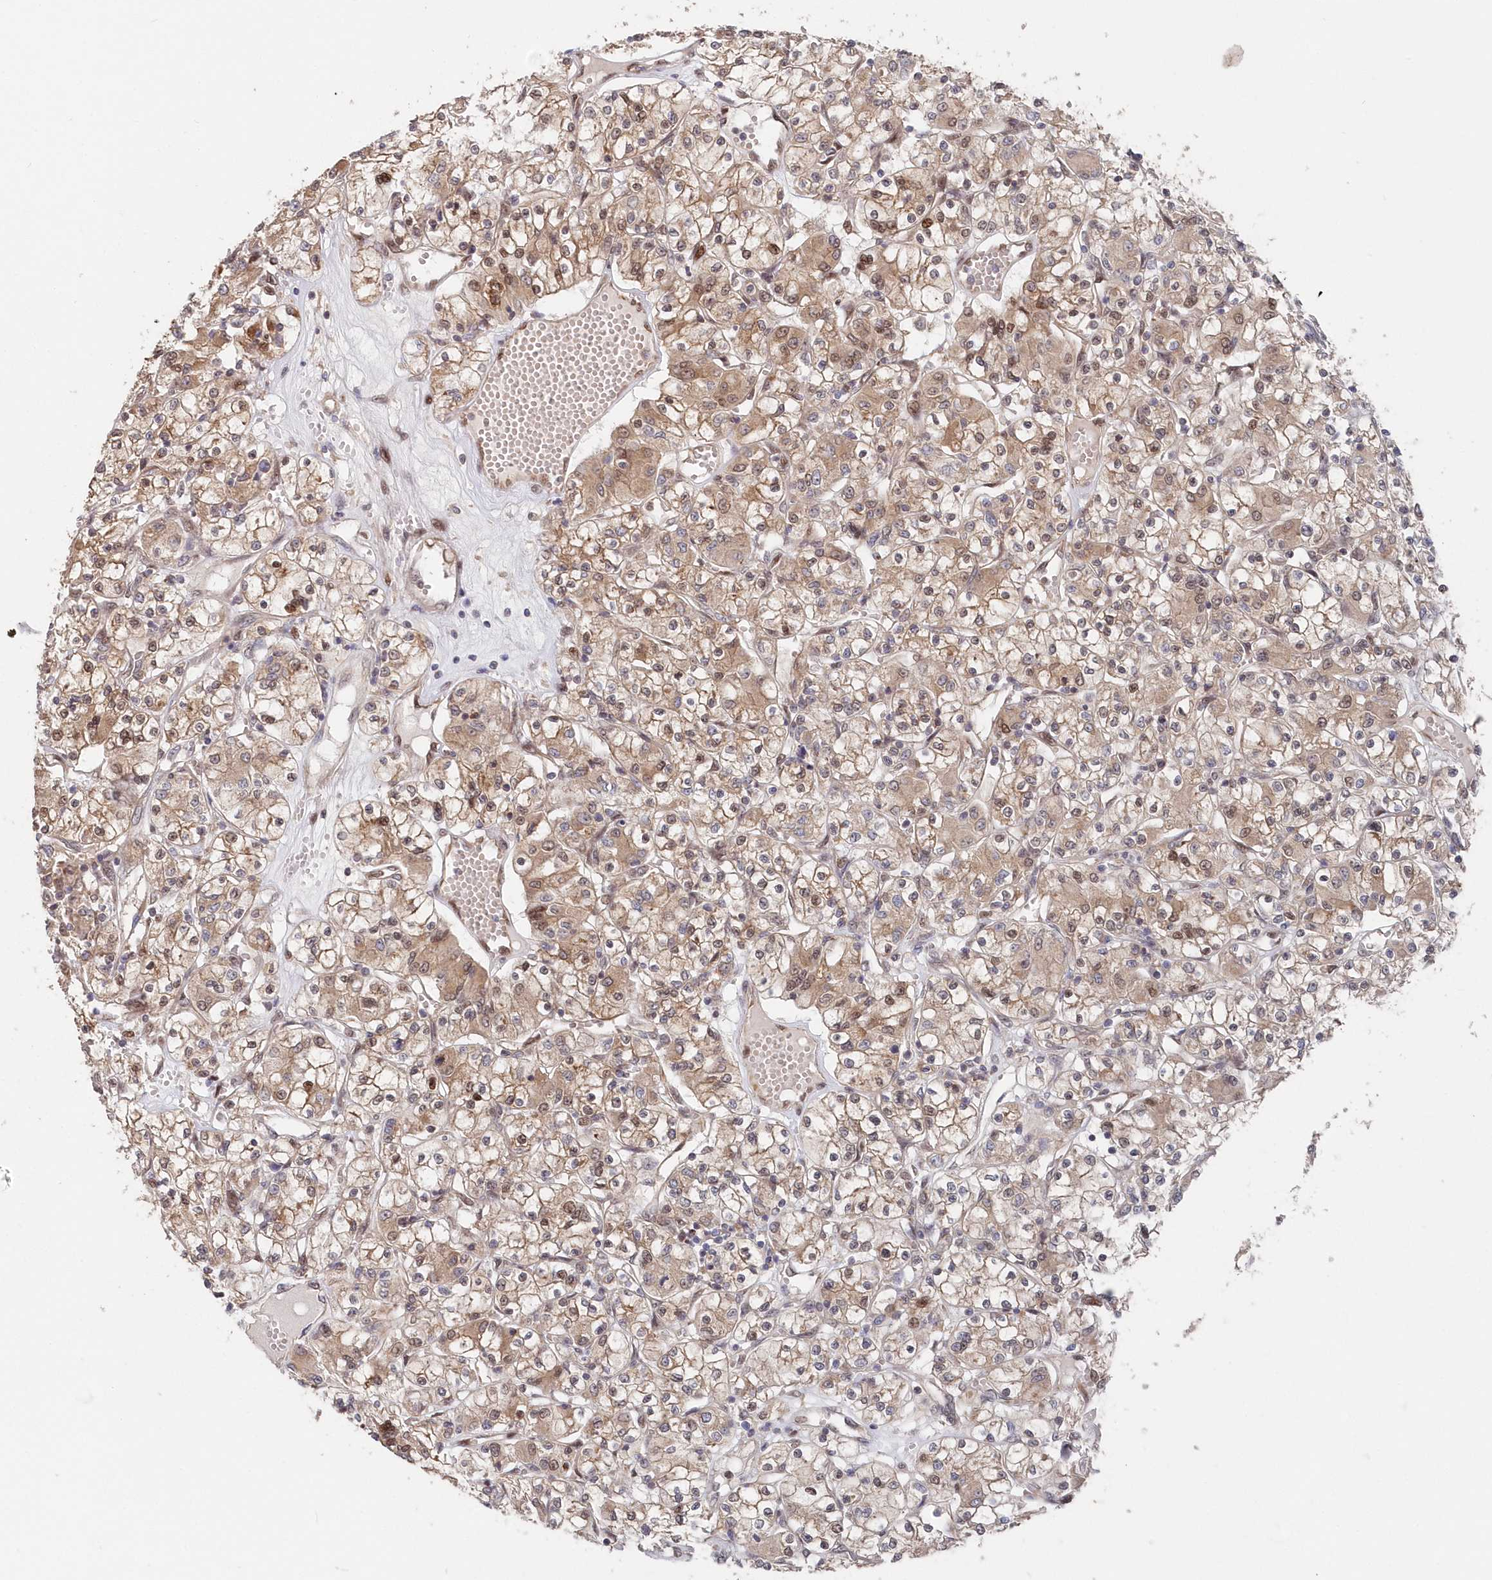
{"staining": {"intensity": "moderate", "quantity": "25%-75%", "location": "cytoplasmic/membranous,nuclear"}, "tissue": "renal cancer", "cell_type": "Tumor cells", "image_type": "cancer", "snomed": [{"axis": "morphology", "description": "Adenocarcinoma, NOS"}, {"axis": "topography", "description": "Kidney"}], "caption": "Moderate cytoplasmic/membranous and nuclear positivity for a protein is identified in about 25%-75% of tumor cells of adenocarcinoma (renal) using immunohistochemistry (IHC).", "gene": "ABHD14B", "patient": {"sex": "female", "age": 59}}